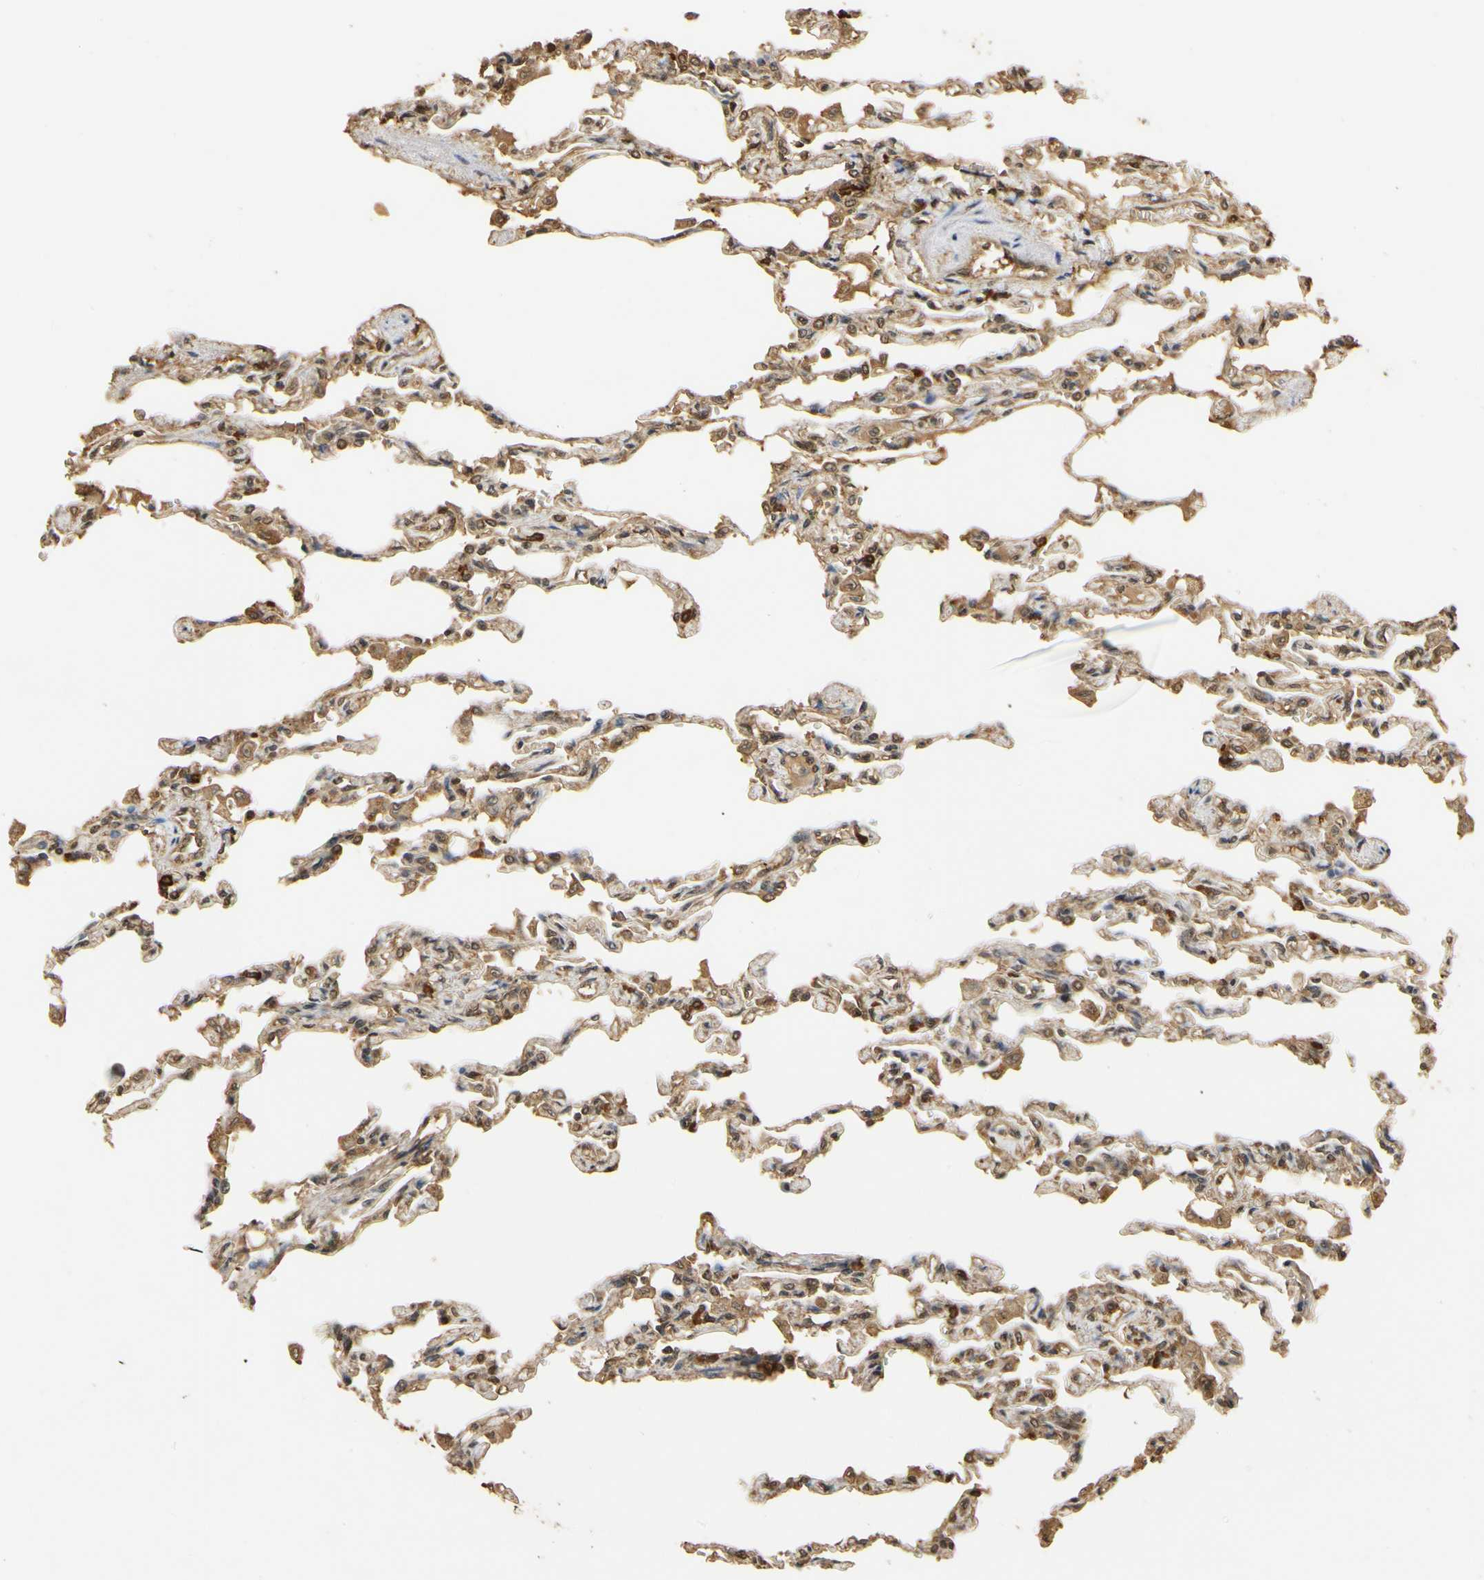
{"staining": {"intensity": "moderate", "quantity": ">75%", "location": "cytoplasmic/membranous"}, "tissue": "lung", "cell_type": "Alveolar cells", "image_type": "normal", "snomed": [{"axis": "morphology", "description": "Normal tissue, NOS"}, {"axis": "topography", "description": "Lung"}], "caption": "This image displays benign lung stained with immunohistochemistry (IHC) to label a protein in brown. The cytoplasmic/membranous of alveolar cells show moderate positivity for the protein. Nuclei are counter-stained blue.", "gene": "SOD1", "patient": {"sex": "male", "age": 21}}